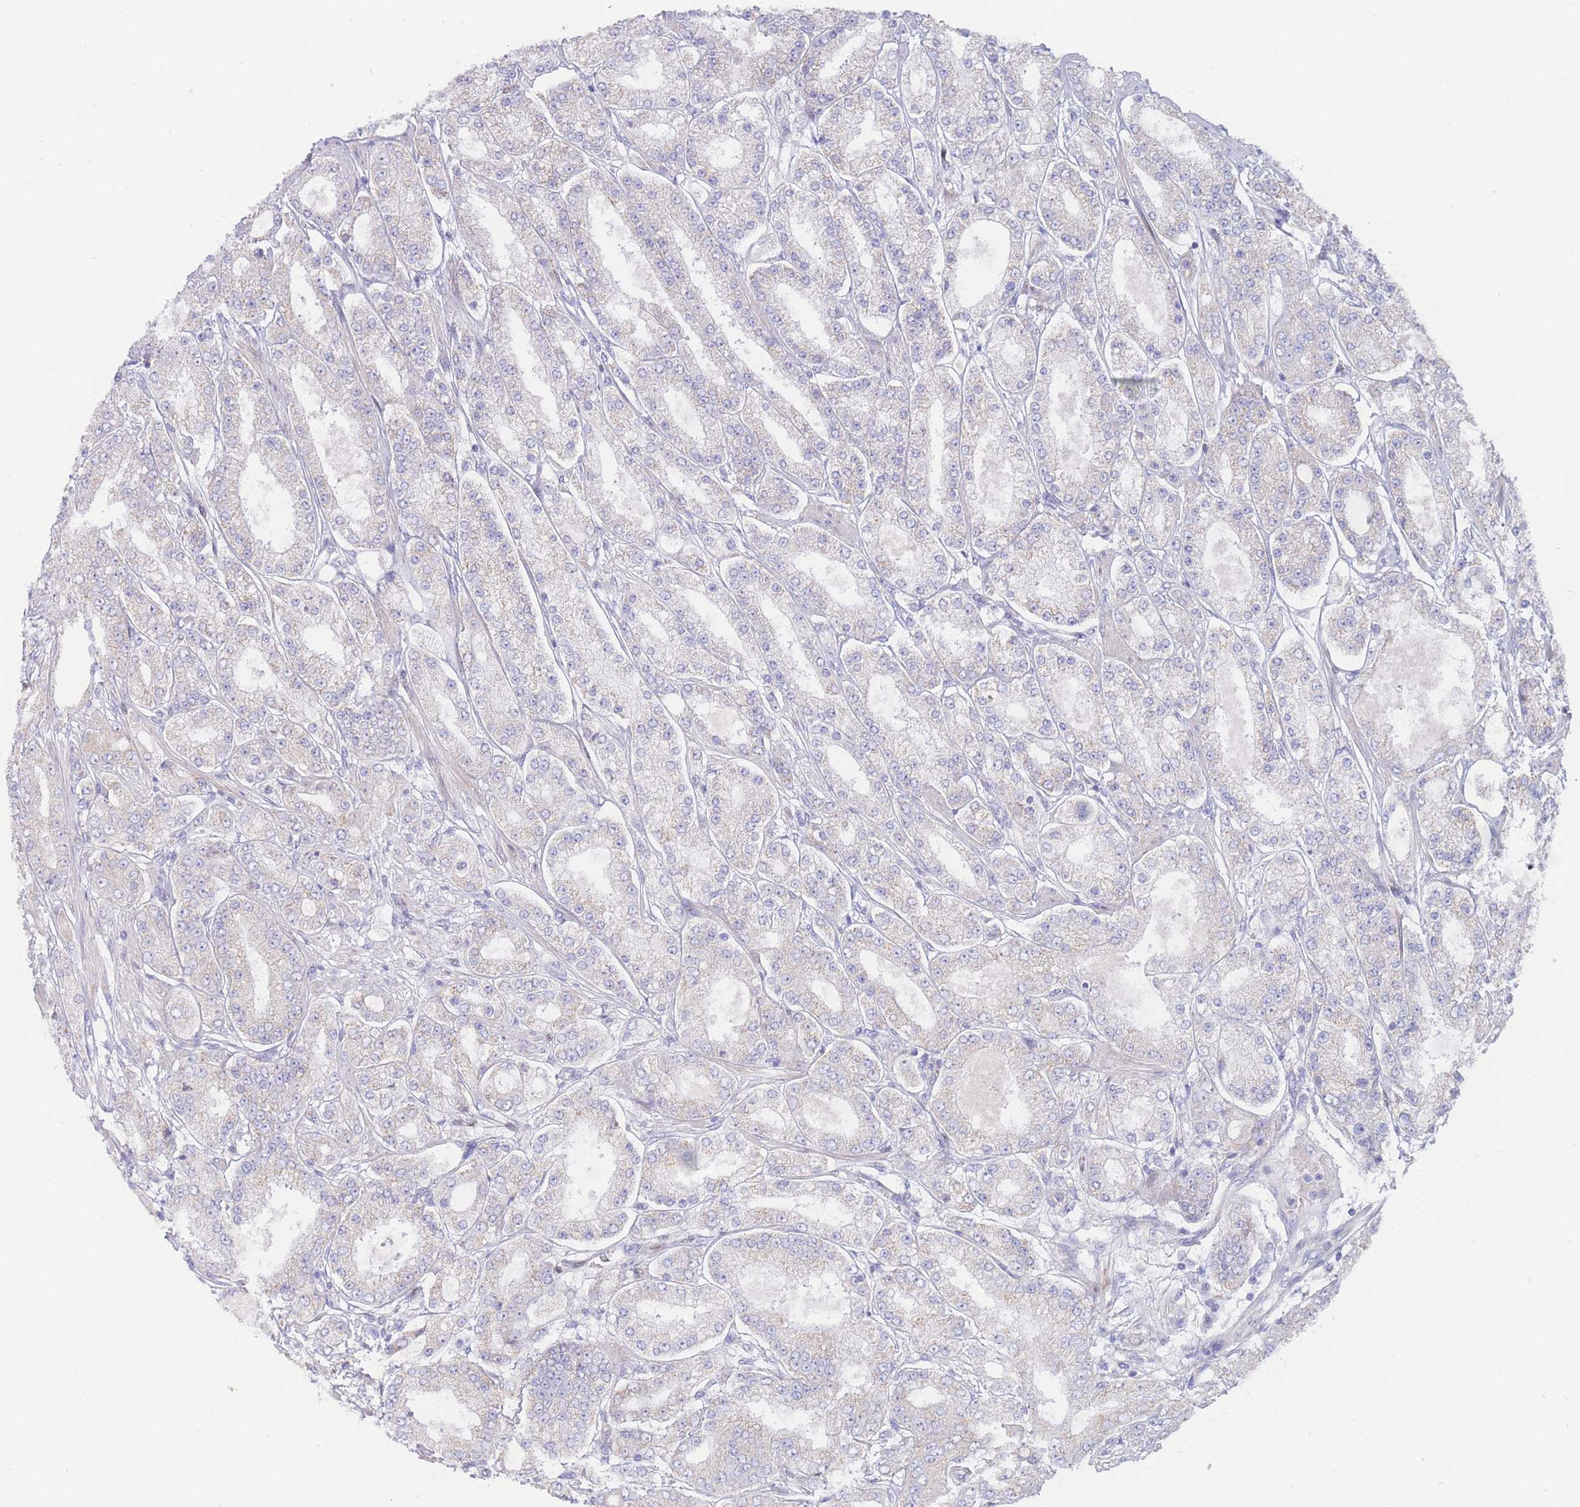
{"staining": {"intensity": "negative", "quantity": "none", "location": "none"}, "tissue": "prostate cancer", "cell_type": "Tumor cells", "image_type": "cancer", "snomed": [{"axis": "morphology", "description": "Adenocarcinoma, High grade"}, {"axis": "topography", "description": "Prostate"}], "caption": "A photomicrograph of prostate cancer stained for a protein reveals no brown staining in tumor cells.", "gene": "GPAM", "patient": {"sex": "male", "age": 68}}